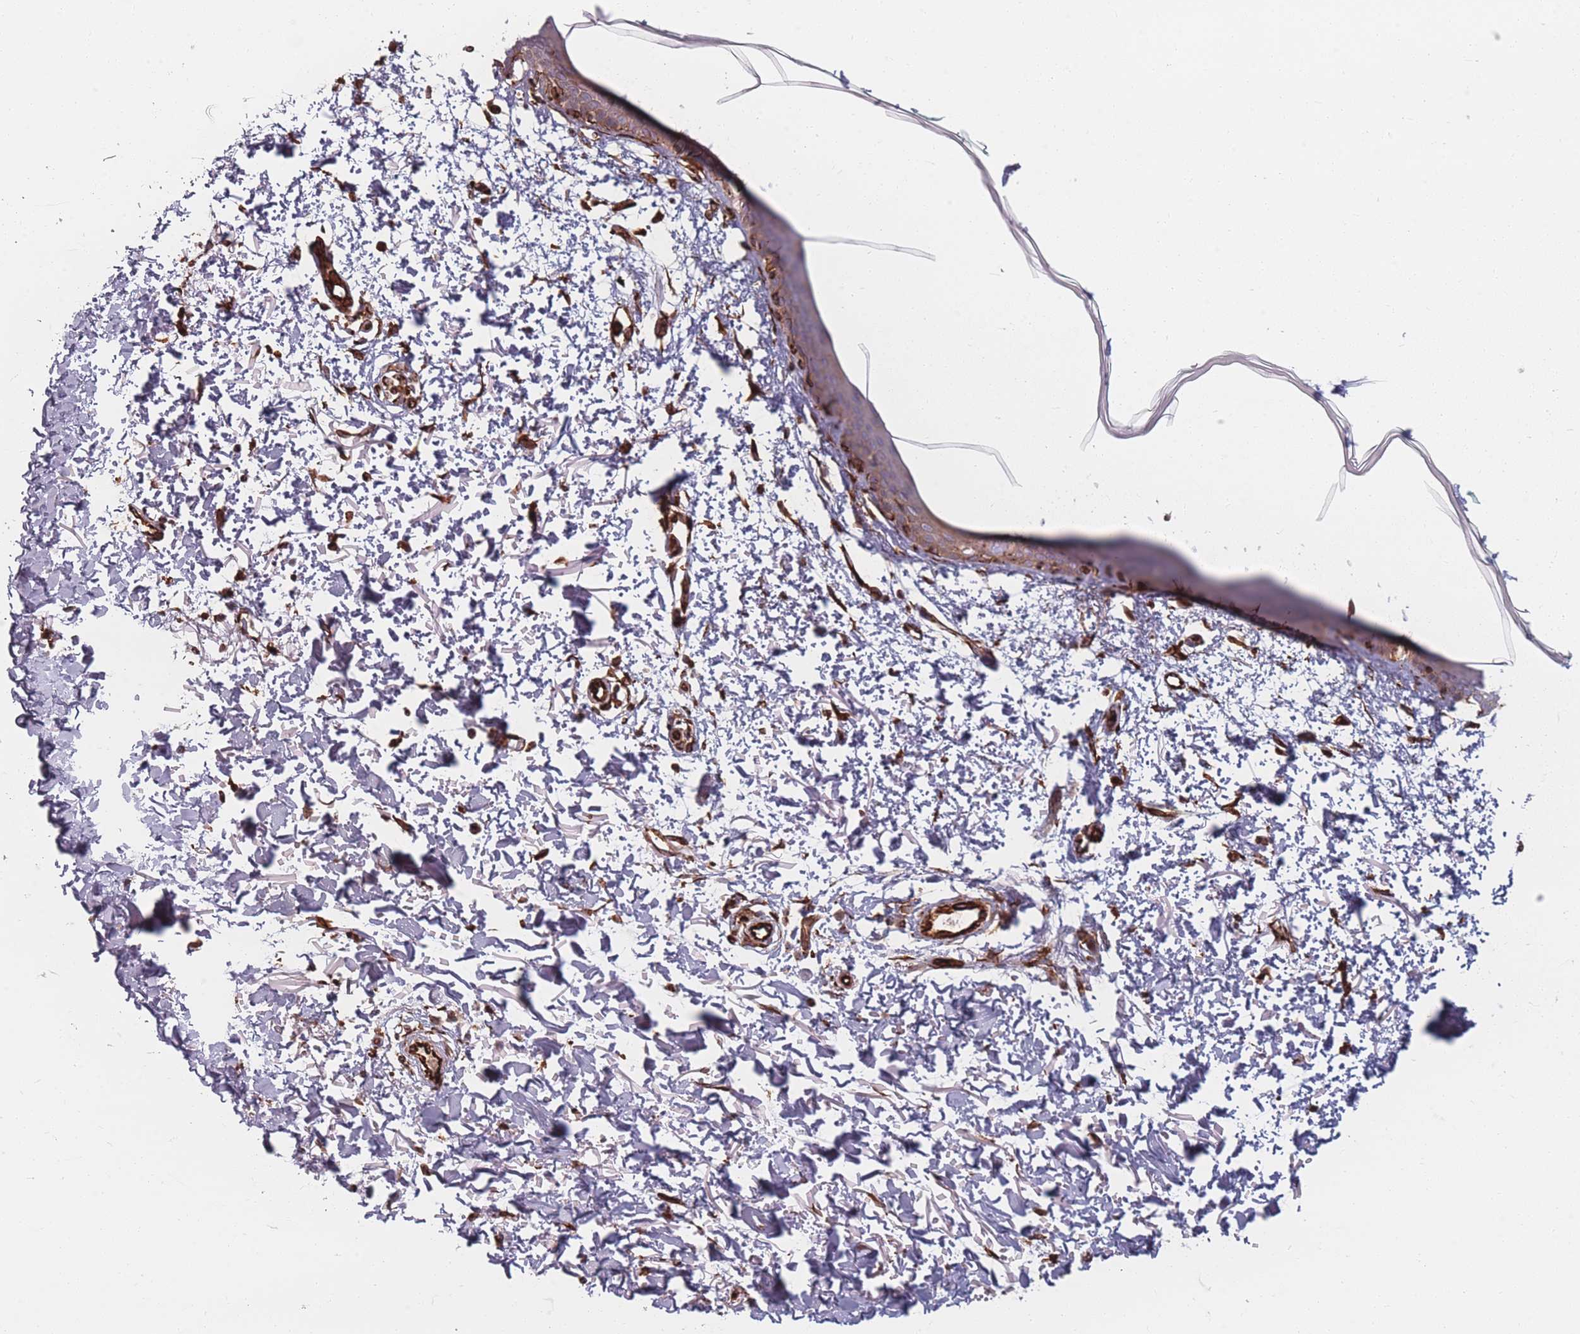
{"staining": {"intensity": "moderate", "quantity": ">75%", "location": "cytoplasmic/membranous"}, "tissue": "skin", "cell_type": "Fibroblasts", "image_type": "normal", "snomed": [{"axis": "morphology", "description": "Normal tissue, NOS"}, {"axis": "topography", "description": "Skin"}], "caption": "Fibroblasts display medium levels of moderate cytoplasmic/membranous staining in approximately >75% of cells in normal skin.", "gene": "EEF1AKMT2", "patient": {"sex": "male", "age": 66}}